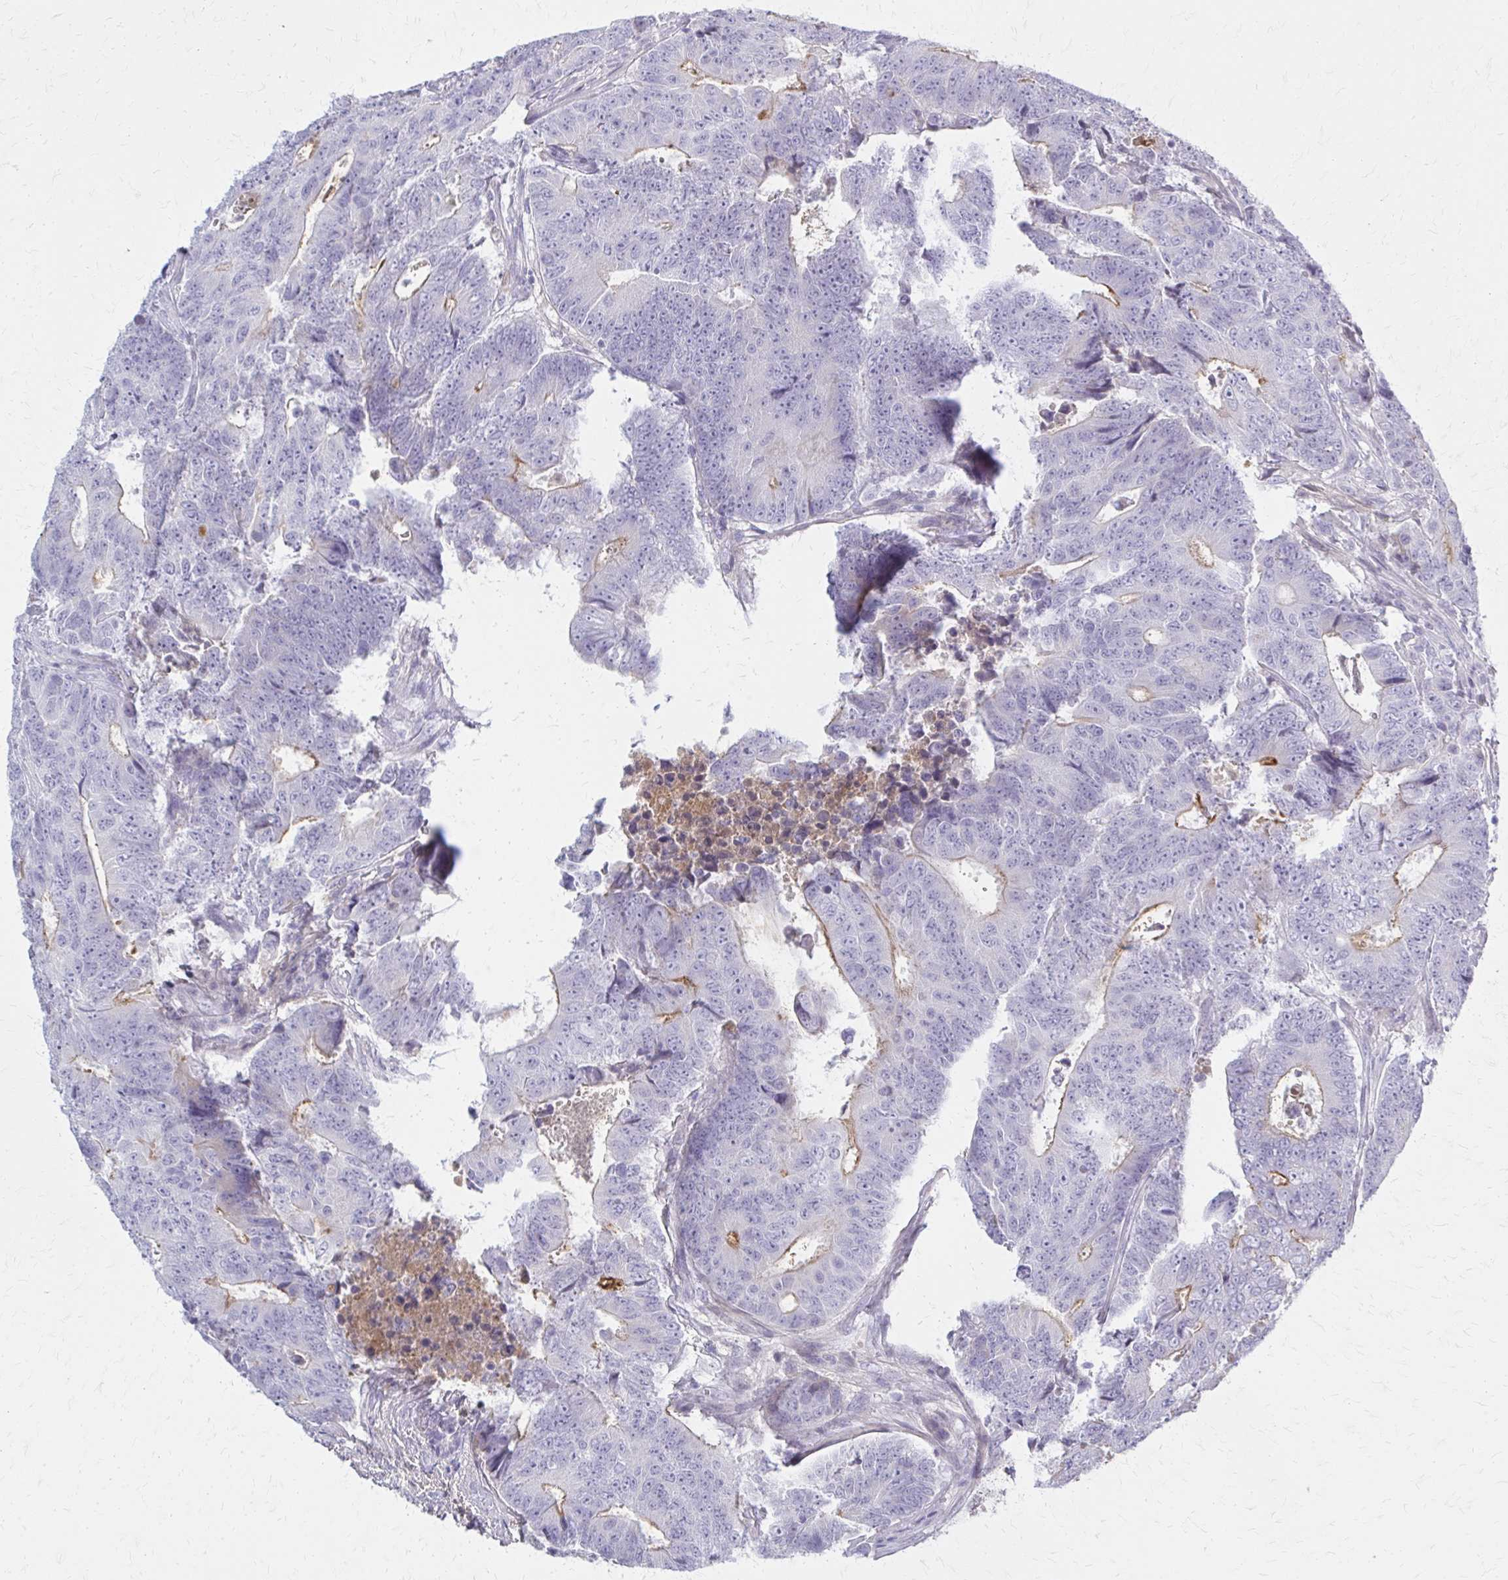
{"staining": {"intensity": "moderate", "quantity": "<25%", "location": "cytoplasmic/membranous"}, "tissue": "colorectal cancer", "cell_type": "Tumor cells", "image_type": "cancer", "snomed": [{"axis": "morphology", "description": "Adenocarcinoma, NOS"}, {"axis": "topography", "description": "Colon"}], "caption": "Immunohistochemistry (DAB (3,3'-diaminobenzidine)) staining of colorectal adenocarcinoma demonstrates moderate cytoplasmic/membranous protein positivity in about <25% of tumor cells. (DAB = brown stain, brightfield microscopy at high magnification).", "gene": "SERPIND1", "patient": {"sex": "female", "age": 48}}